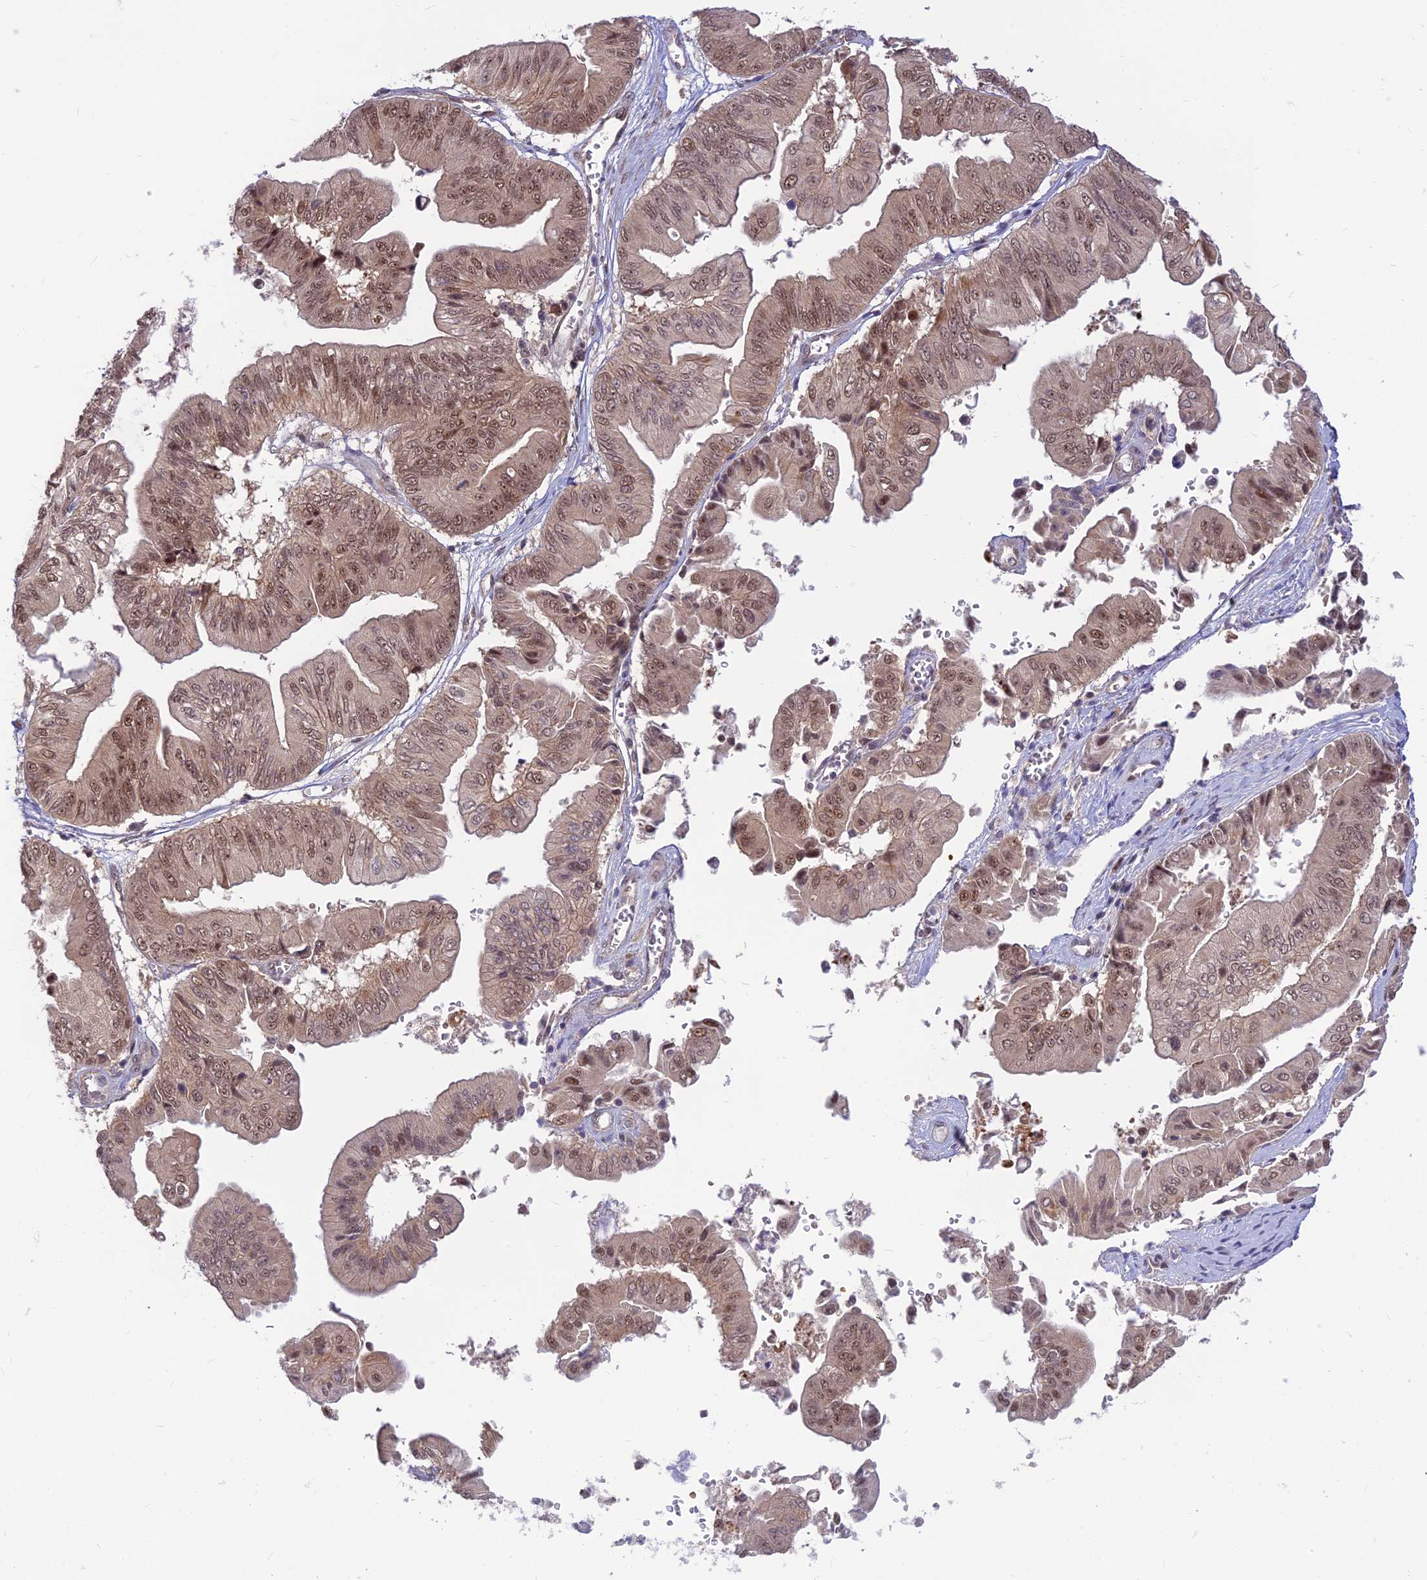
{"staining": {"intensity": "moderate", "quantity": ">75%", "location": "nuclear"}, "tissue": "ovarian cancer", "cell_type": "Tumor cells", "image_type": "cancer", "snomed": [{"axis": "morphology", "description": "Cystadenocarcinoma, mucinous, NOS"}, {"axis": "topography", "description": "Ovary"}], "caption": "IHC staining of ovarian mucinous cystadenocarcinoma, which shows medium levels of moderate nuclear positivity in approximately >75% of tumor cells indicating moderate nuclear protein positivity. The staining was performed using DAB (3,3'-diaminobenzidine) (brown) for protein detection and nuclei were counterstained in hematoxylin (blue).", "gene": "ASPDH", "patient": {"sex": "female", "age": 61}}